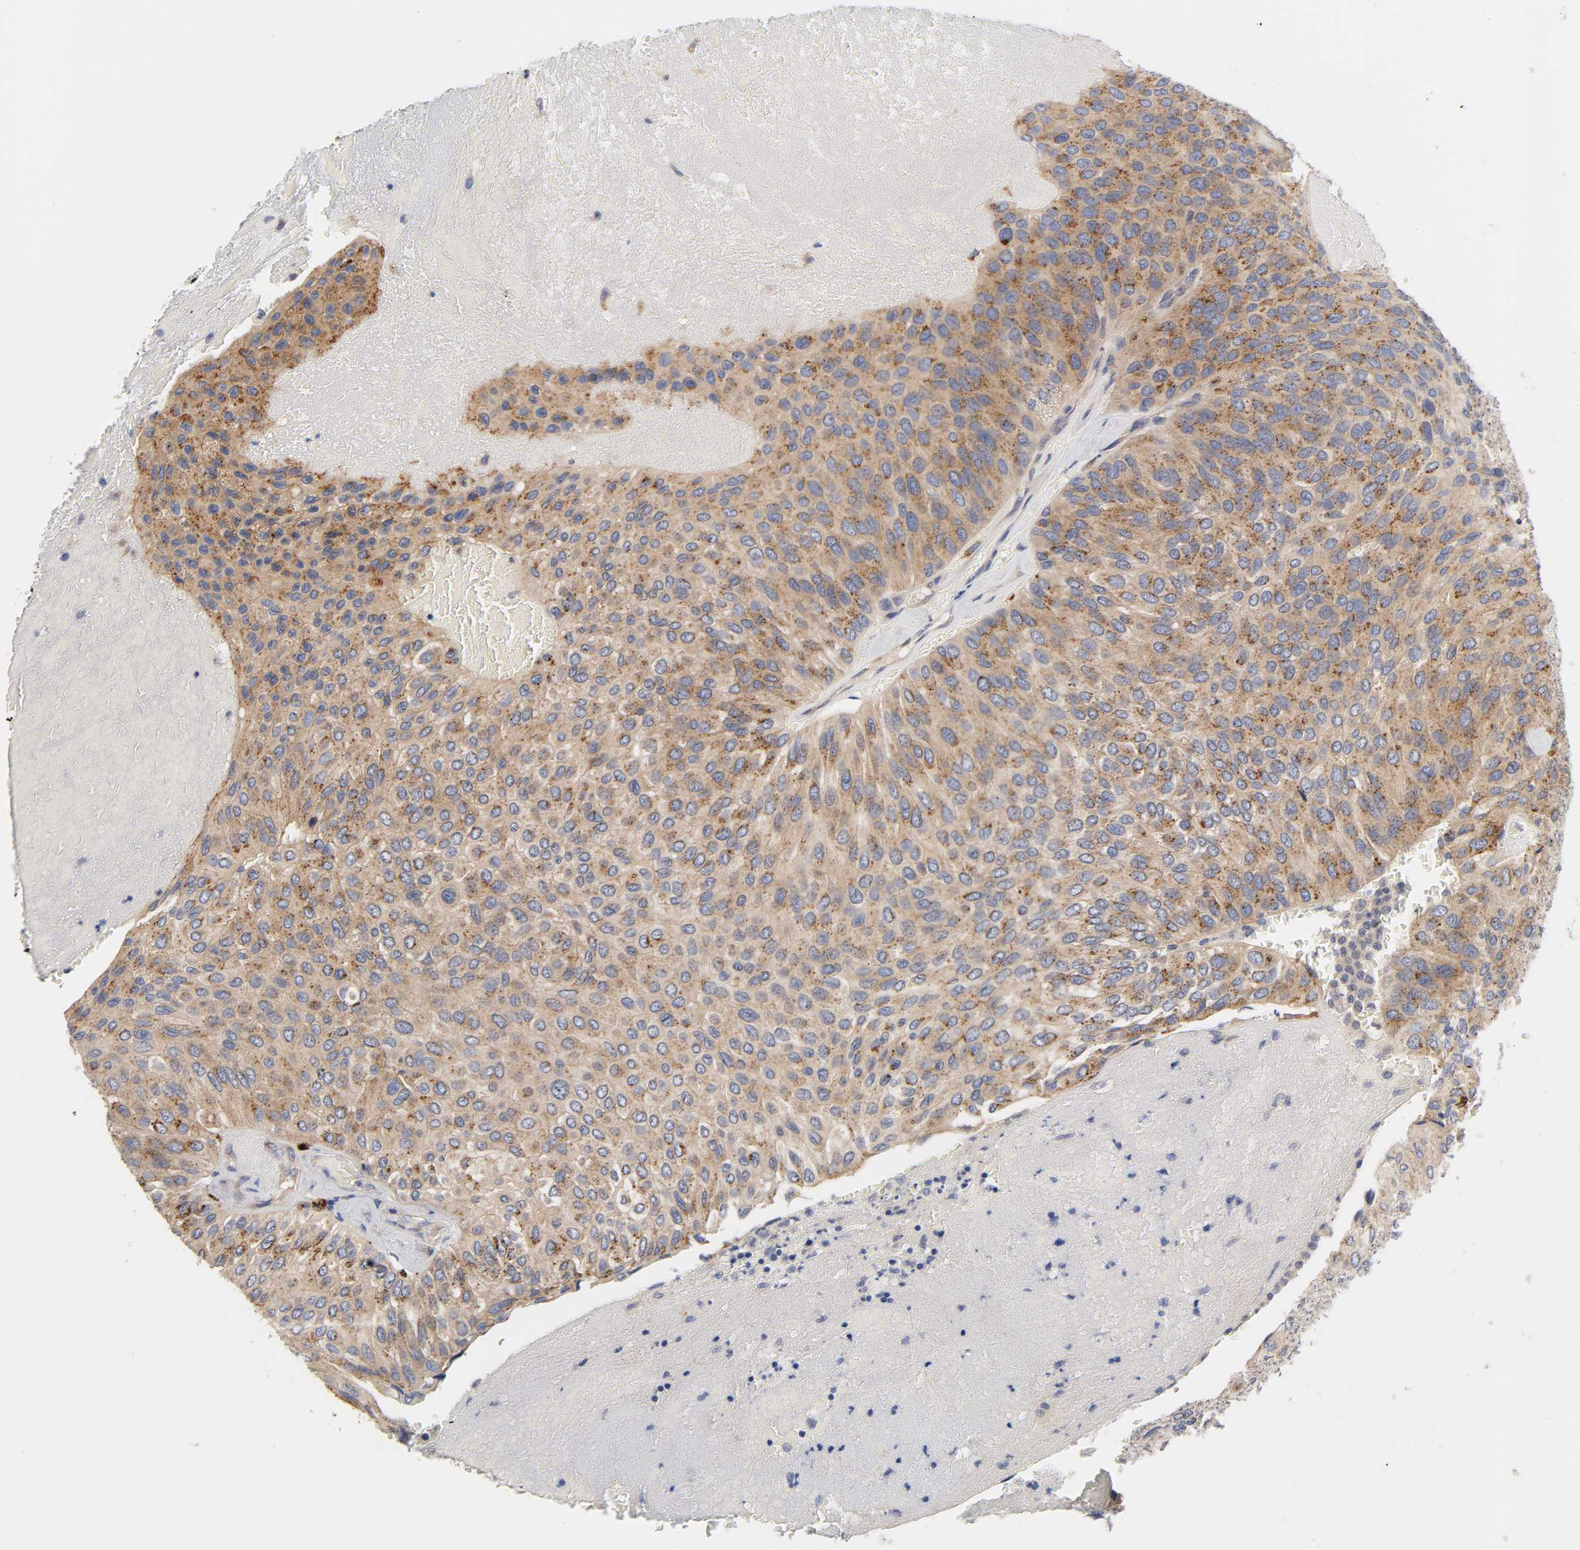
{"staining": {"intensity": "moderate", "quantity": ">75%", "location": "cytoplasmic/membranous"}, "tissue": "urothelial cancer", "cell_type": "Tumor cells", "image_type": "cancer", "snomed": [{"axis": "morphology", "description": "Urothelial carcinoma, High grade"}, {"axis": "topography", "description": "Urinary bladder"}], "caption": "Protein expression analysis of human high-grade urothelial carcinoma reveals moderate cytoplasmic/membranous expression in approximately >75% of tumor cells.", "gene": "C17orf75", "patient": {"sex": "male", "age": 66}}